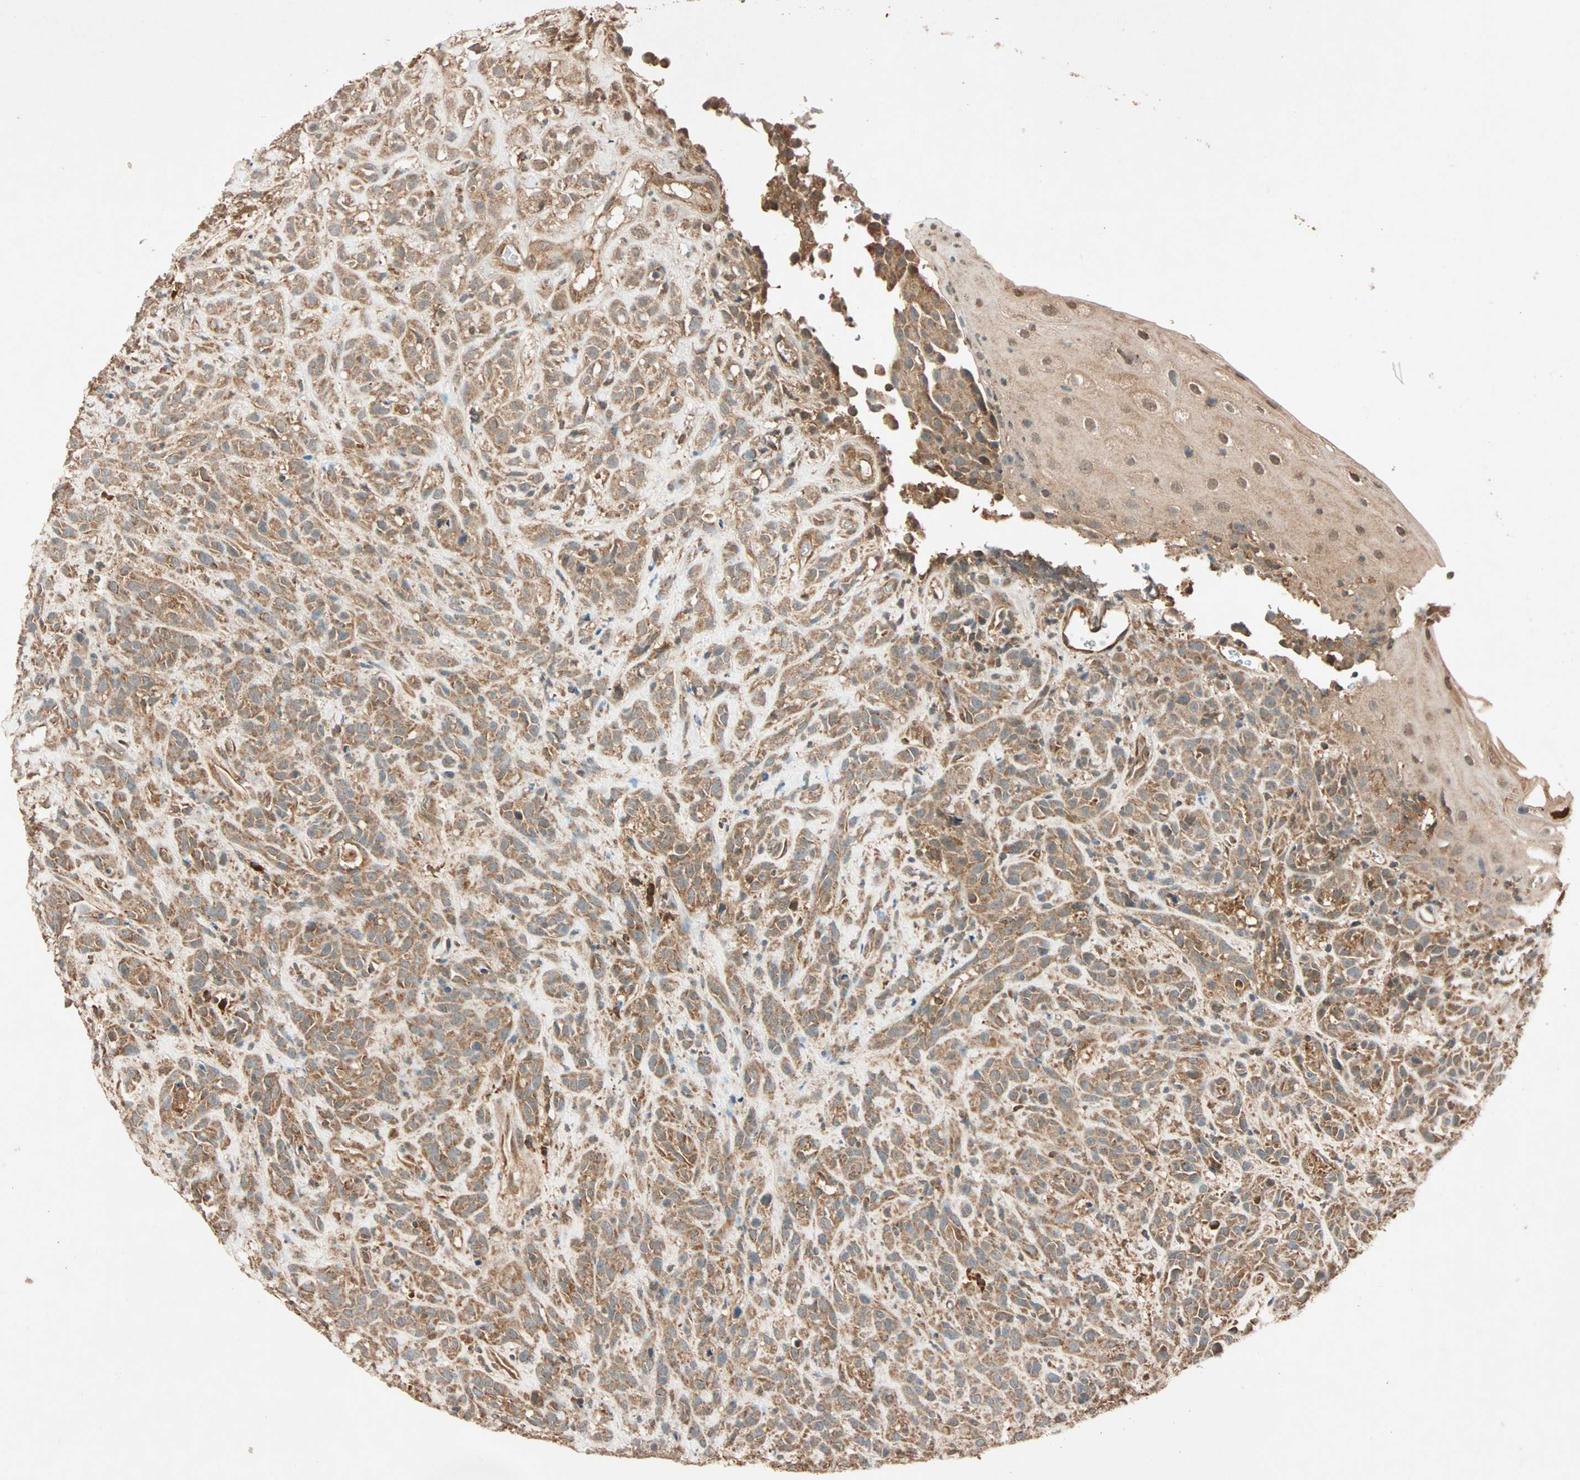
{"staining": {"intensity": "moderate", "quantity": ">75%", "location": "cytoplasmic/membranous"}, "tissue": "head and neck cancer", "cell_type": "Tumor cells", "image_type": "cancer", "snomed": [{"axis": "morphology", "description": "Normal tissue, NOS"}, {"axis": "morphology", "description": "Squamous cell carcinoma, NOS"}, {"axis": "topography", "description": "Cartilage tissue"}, {"axis": "topography", "description": "Head-Neck"}], "caption": "Immunohistochemistry (IHC) (DAB (3,3'-diaminobenzidine)) staining of squamous cell carcinoma (head and neck) shows moderate cytoplasmic/membranous protein staining in approximately >75% of tumor cells. The protein of interest is shown in brown color, while the nuclei are stained blue.", "gene": "MAPK1", "patient": {"sex": "male", "age": 62}}